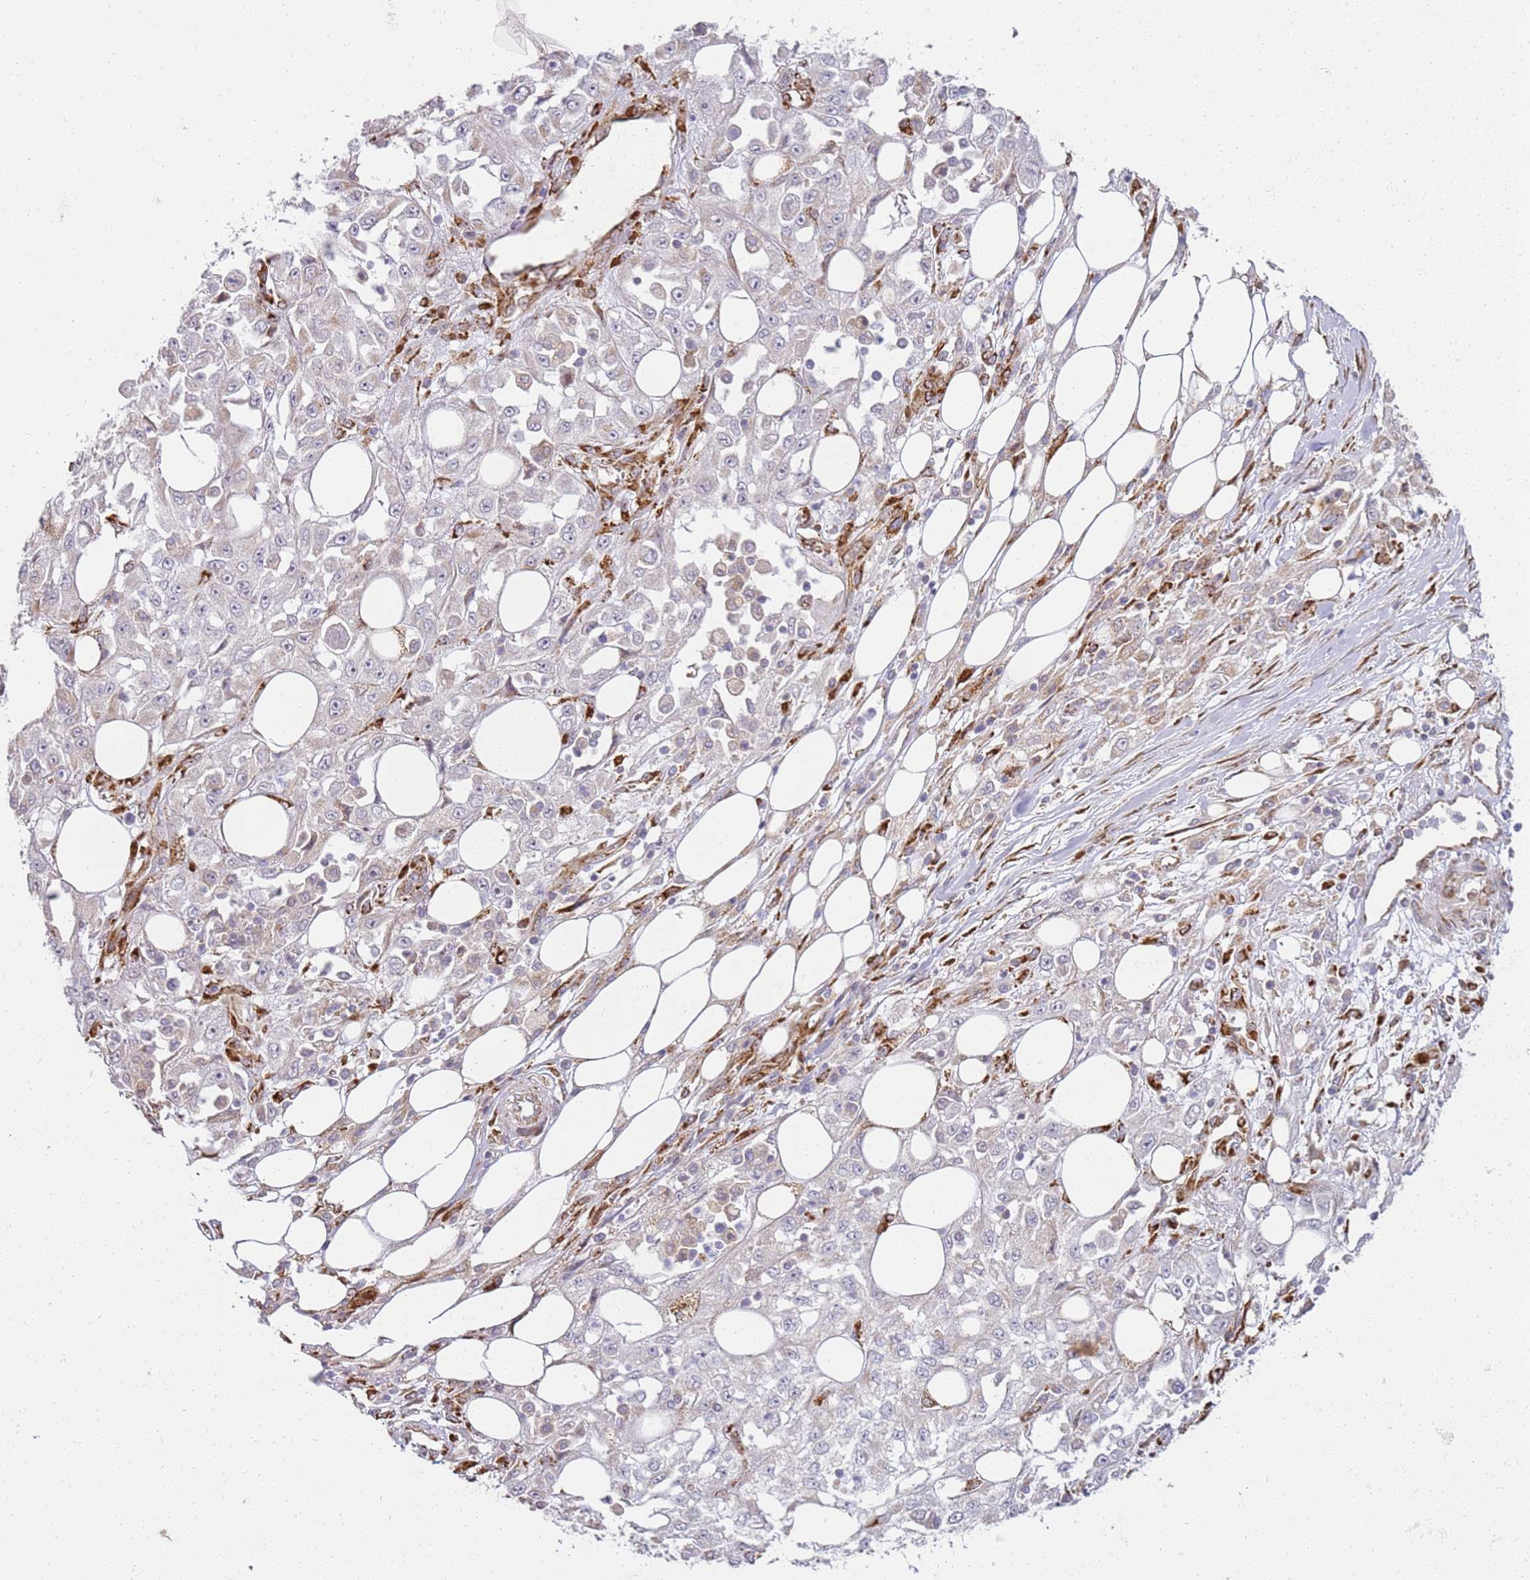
{"staining": {"intensity": "moderate", "quantity": "<25%", "location": "cytoplasmic/membranous"}, "tissue": "skin cancer", "cell_type": "Tumor cells", "image_type": "cancer", "snomed": [{"axis": "morphology", "description": "Squamous cell carcinoma, NOS"}, {"axis": "morphology", "description": "Squamous cell carcinoma, metastatic, NOS"}, {"axis": "topography", "description": "Skin"}, {"axis": "topography", "description": "Lymph node"}], "caption": "Skin cancer (squamous cell carcinoma) stained with DAB (3,3'-diaminobenzidine) immunohistochemistry (IHC) reveals low levels of moderate cytoplasmic/membranous staining in about <25% of tumor cells.", "gene": "GRAP", "patient": {"sex": "male", "age": 75}}